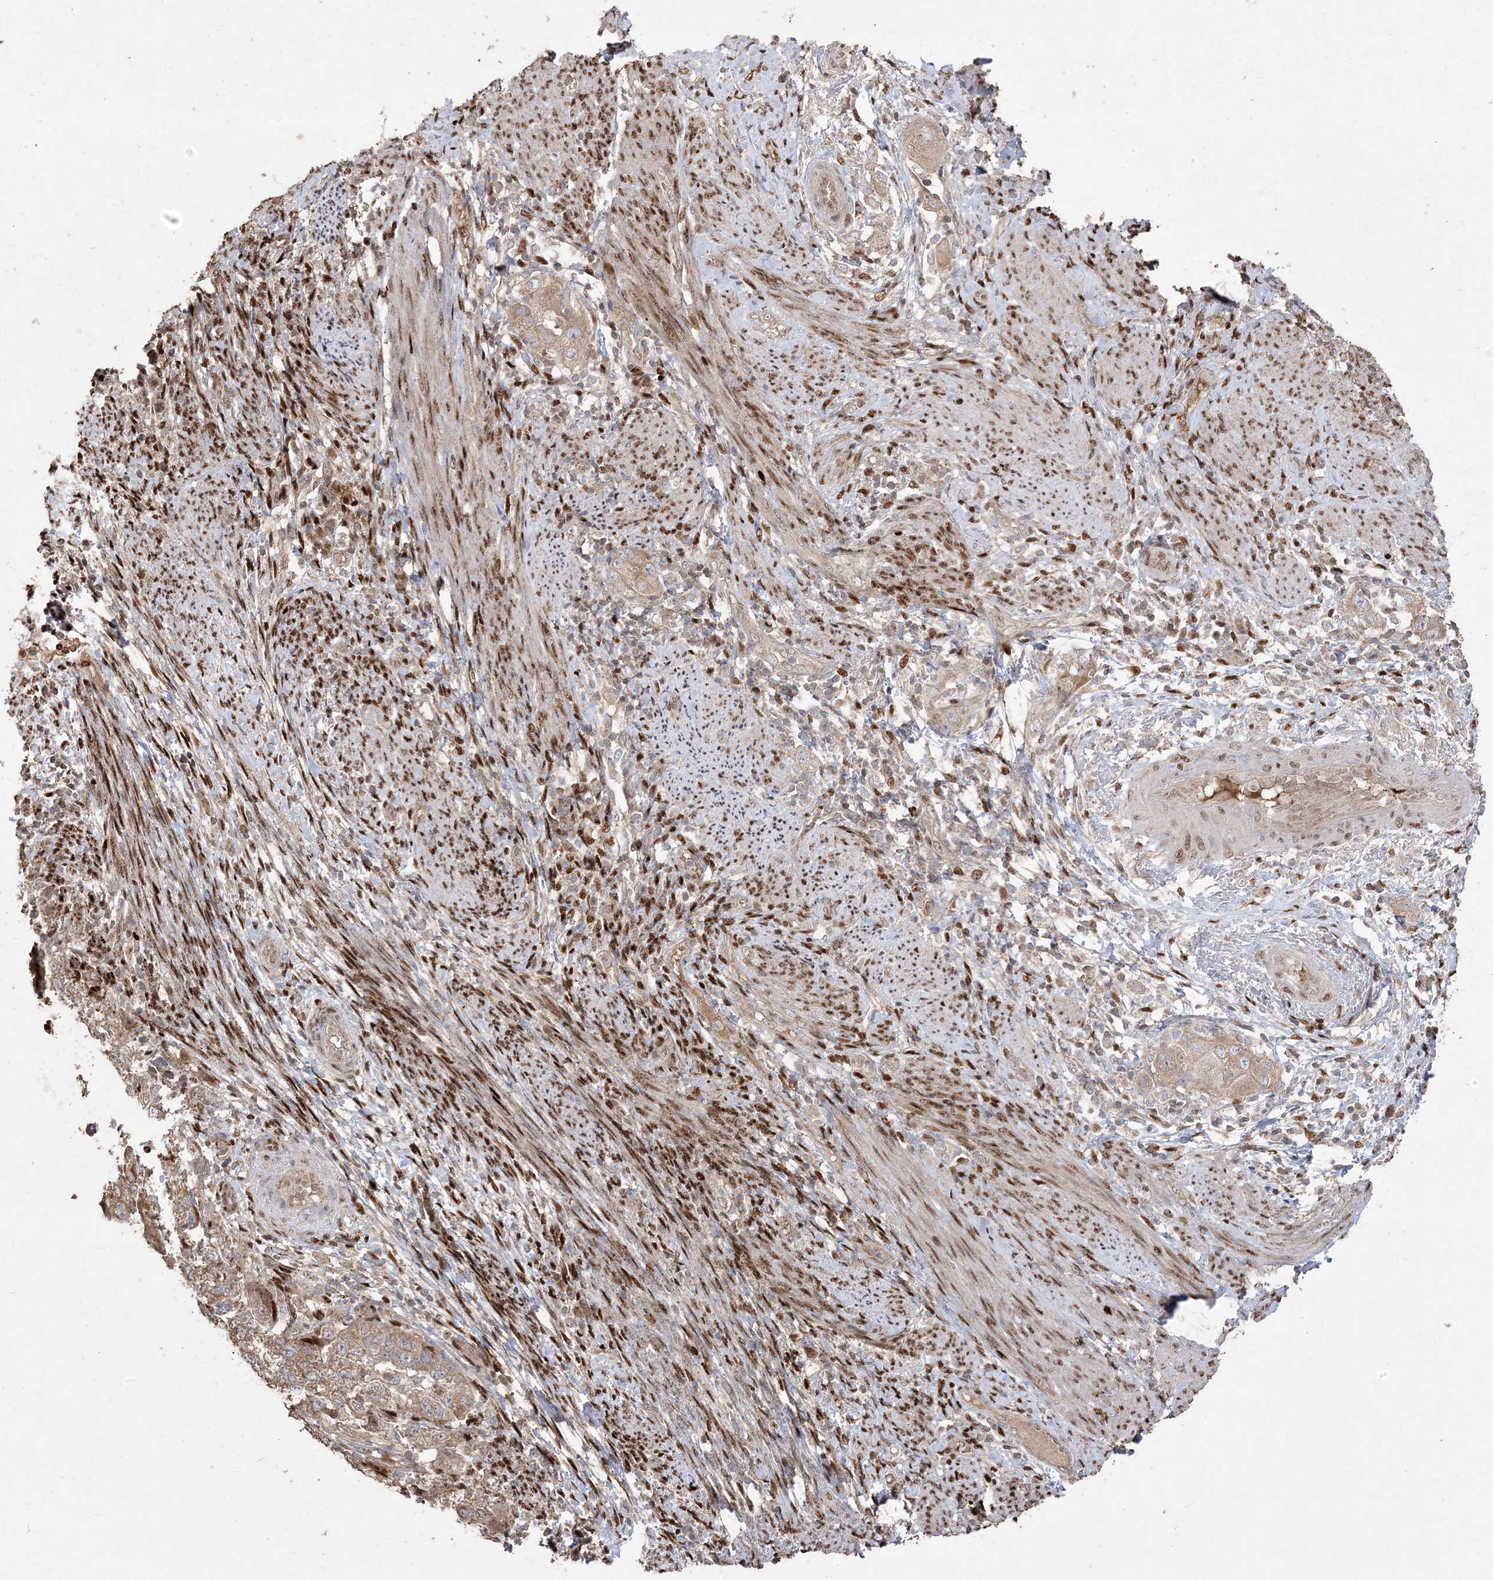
{"staining": {"intensity": "moderate", "quantity": ">75%", "location": "cytoplasmic/membranous"}, "tissue": "endometrial cancer", "cell_type": "Tumor cells", "image_type": "cancer", "snomed": [{"axis": "morphology", "description": "Adenocarcinoma, NOS"}, {"axis": "topography", "description": "Endometrium"}], "caption": "Protein staining of endometrial cancer tissue exhibits moderate cytoplasmic/membranous positivity in approximately >75% of tumor cells. The protein of interest is shown in brown color, while the nuclei are stained blue.", "gene": "PPOX", "patient": {"sex": "female", "age": 85}}